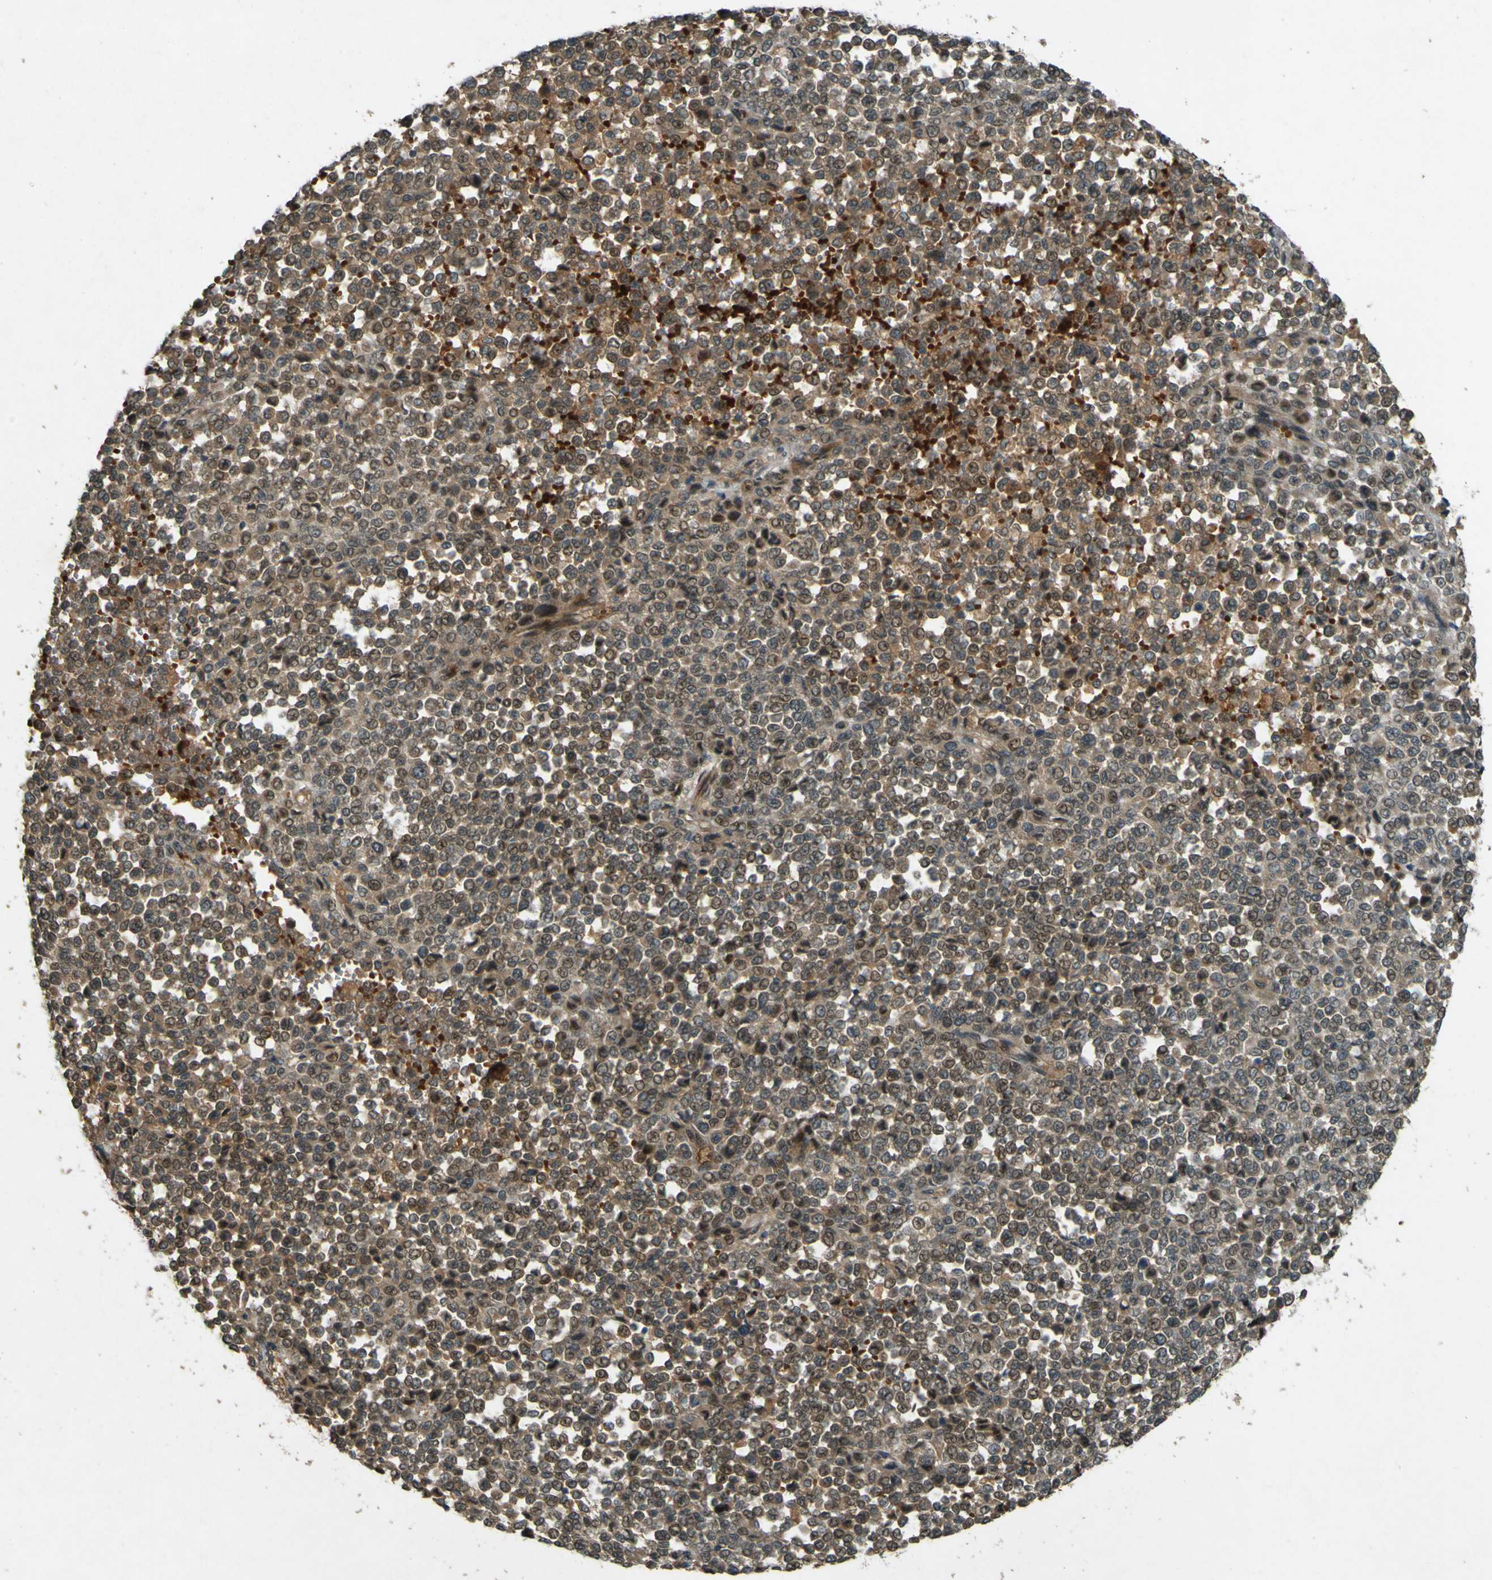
{"staining": {"intensity": "weak", "quantity": ">75%", "location": "cytoplasmic/membranous,nuclear"}, "tissue": "melanoma", "cell_type": "Tumor cells", "image_type": "cancer", "snomed": [{"axis": "morphology", "description": "Malignant melanoma, Metastatic site"}, {"axis": "topography", "description": "Pancreas"}], "caption": "A brown stain shows weak cytoplasmic/membranous and nuclear positivity of a protein in malignant melanoma (metastatic site) tumor cells.", "gene": "MPDZ", "patient": {"sex": "female", "age": 30}}